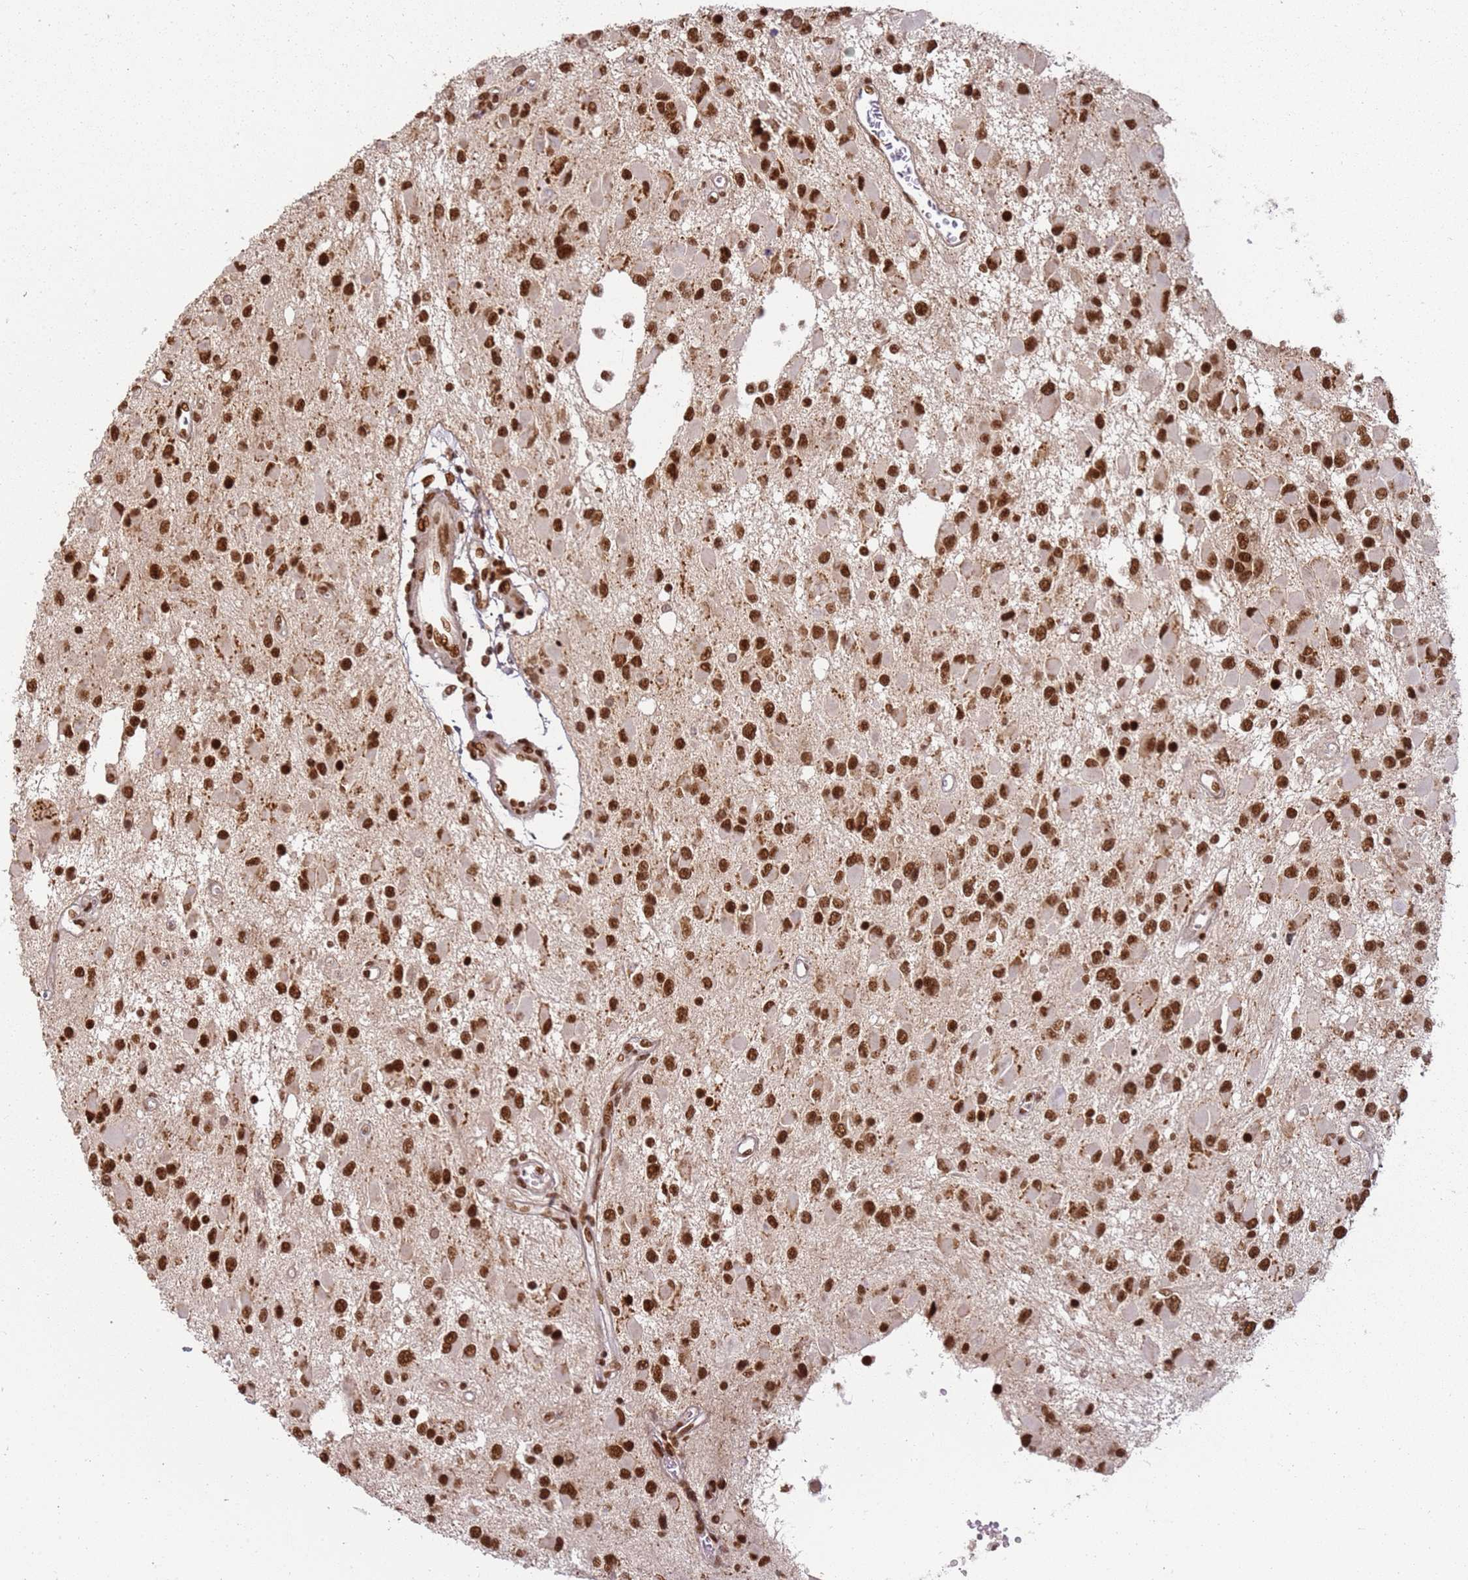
{"staining": {"intensity": "strong", "quantity": ">75%", "location": "nuclear"}, "tissue": "glioma", "cell_type": "Tumor cells", "image_type": "cancer", "snomed": [{"axis": "morphology", "description": "Glioma, malignant, High grade"}, {"axis": "topography", "description": "Brain"}], "caption": "DAB (3,3'-diaminobenzidine) immunohistochemical staining of glioma demonstrates strong nuclear protein positivity in approximately >75% of tumor cells.", "gene": "TENT4A", "patient": {"sex": "male", "age": 53}}